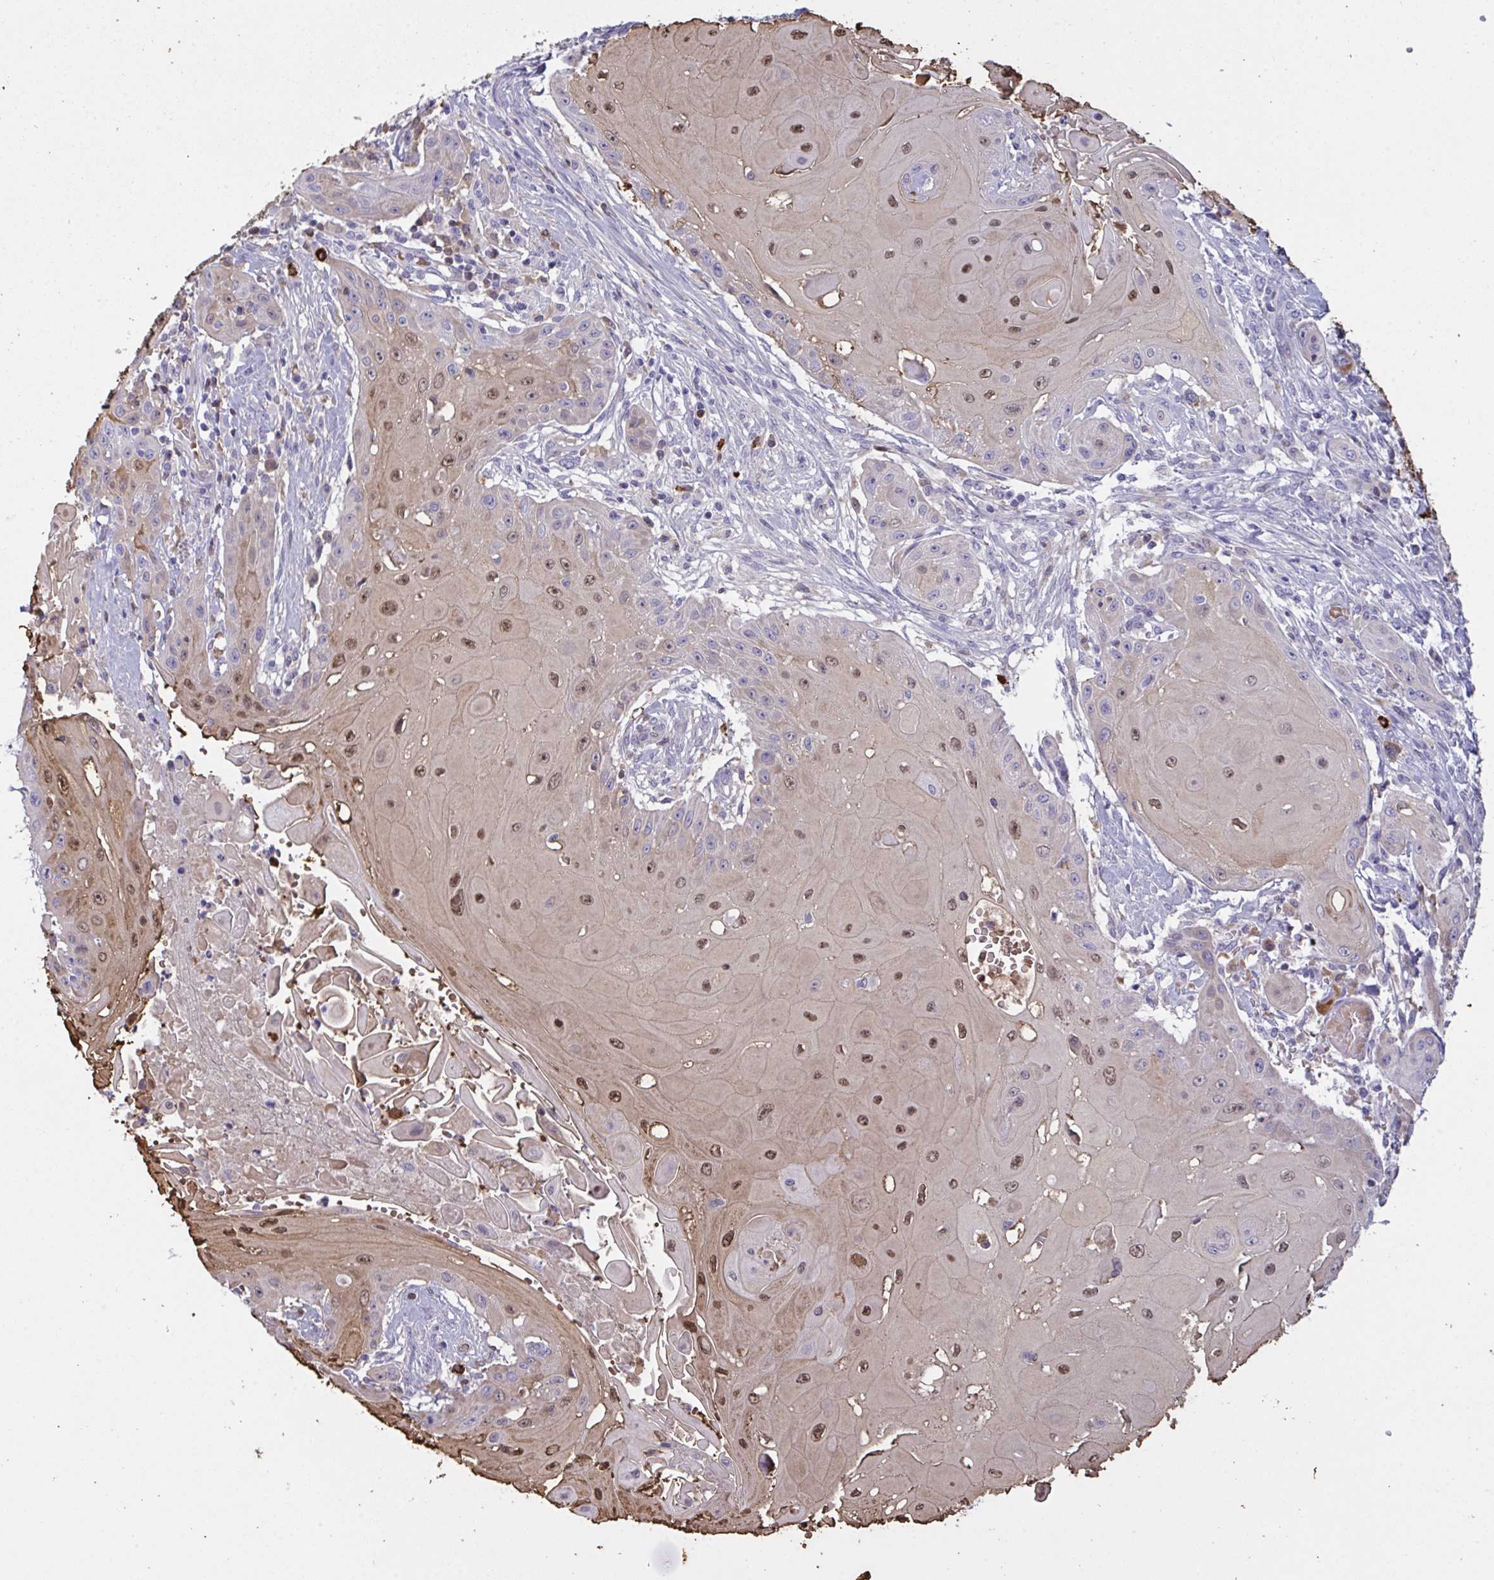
{"staining": {"intensity": "moderate", "quantity": "<25%", "location": "cytoplasmic/membranous,nuclear"}, "tissue": "head and neck cancer", "cell_type": "Tumor cells", "image_type": "cancer", "snomed": [{"axis": "morphology", "description": "Squamous cell carcinoma, NOS"}, {"axis": "topography", "description": "Oral tissue"}, {"axis": "topography", "description": "Head-Neck"}, {"axis": "topography", "description": "Neck, NOS"}], "caption": "Immunohistochemical staining of human head and neck cancer exhibits moderate cytoplasmic/membranous and nuclear protein staining in approximately <25% of tumor cells.", "gene": "ZNF684", "patient": {"sex": "female", "age": 55}}